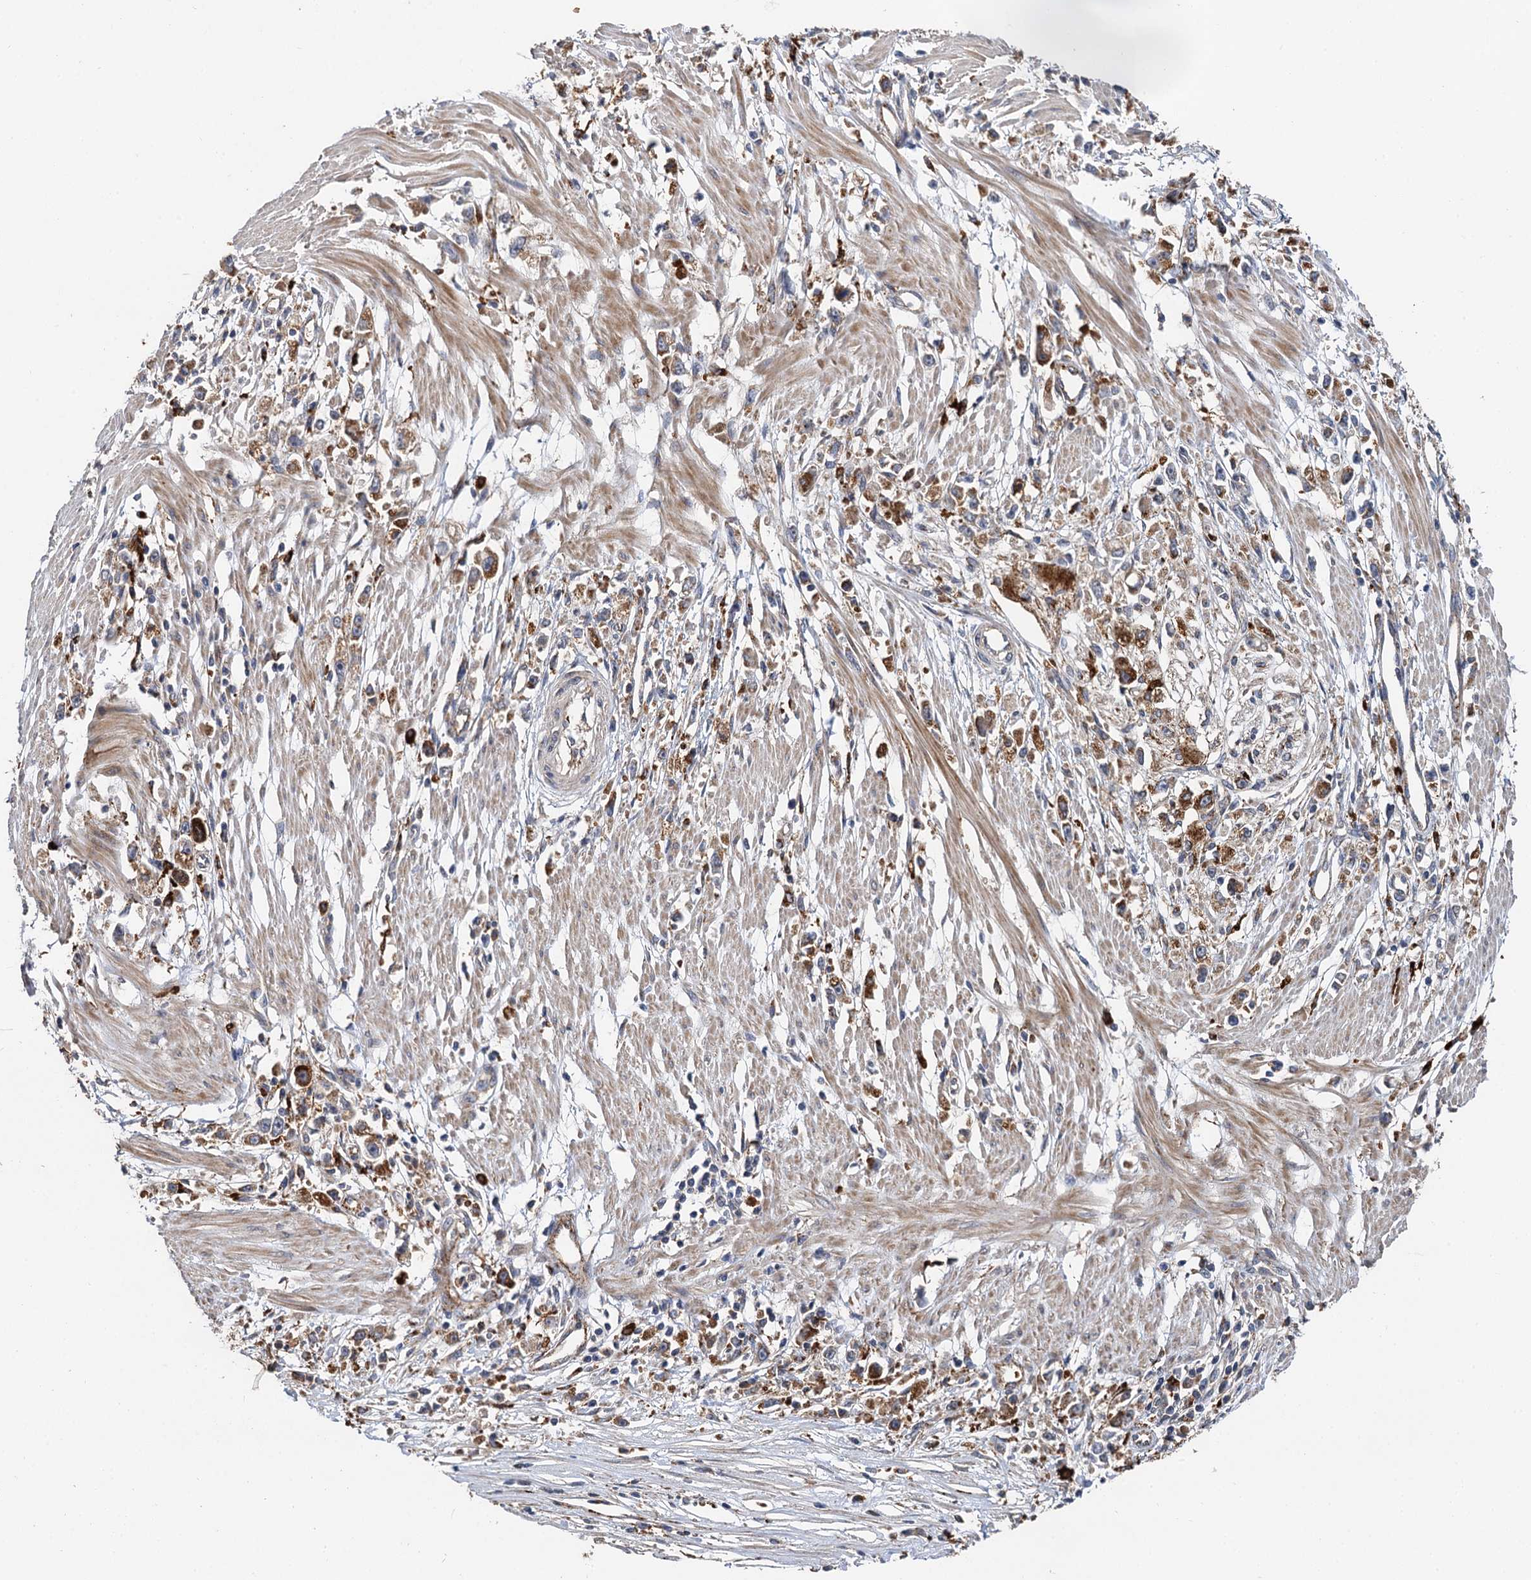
{"staining": {"intensity": "strong", "quantity": ">75%", "location": "cytoplasmic/membranous"}, "tissue": "stomach cancer", "cell_type": "Tumor cells", "image_type": "cancer", "snomed": [{"axis": "morphology", "description": "Adenocarcinoma, NOS"}, {"axis": "topography", "description": "Stomach"}], "caption": "This is a histology image of immunohistochemistry (IHC) staining of adenocarcinoma (stomach), which shows strong staining in the cytoplasmic/membranous of tumor cells.", "gene": "GBA1", "patient": {"sex": "female", "age": 59}}